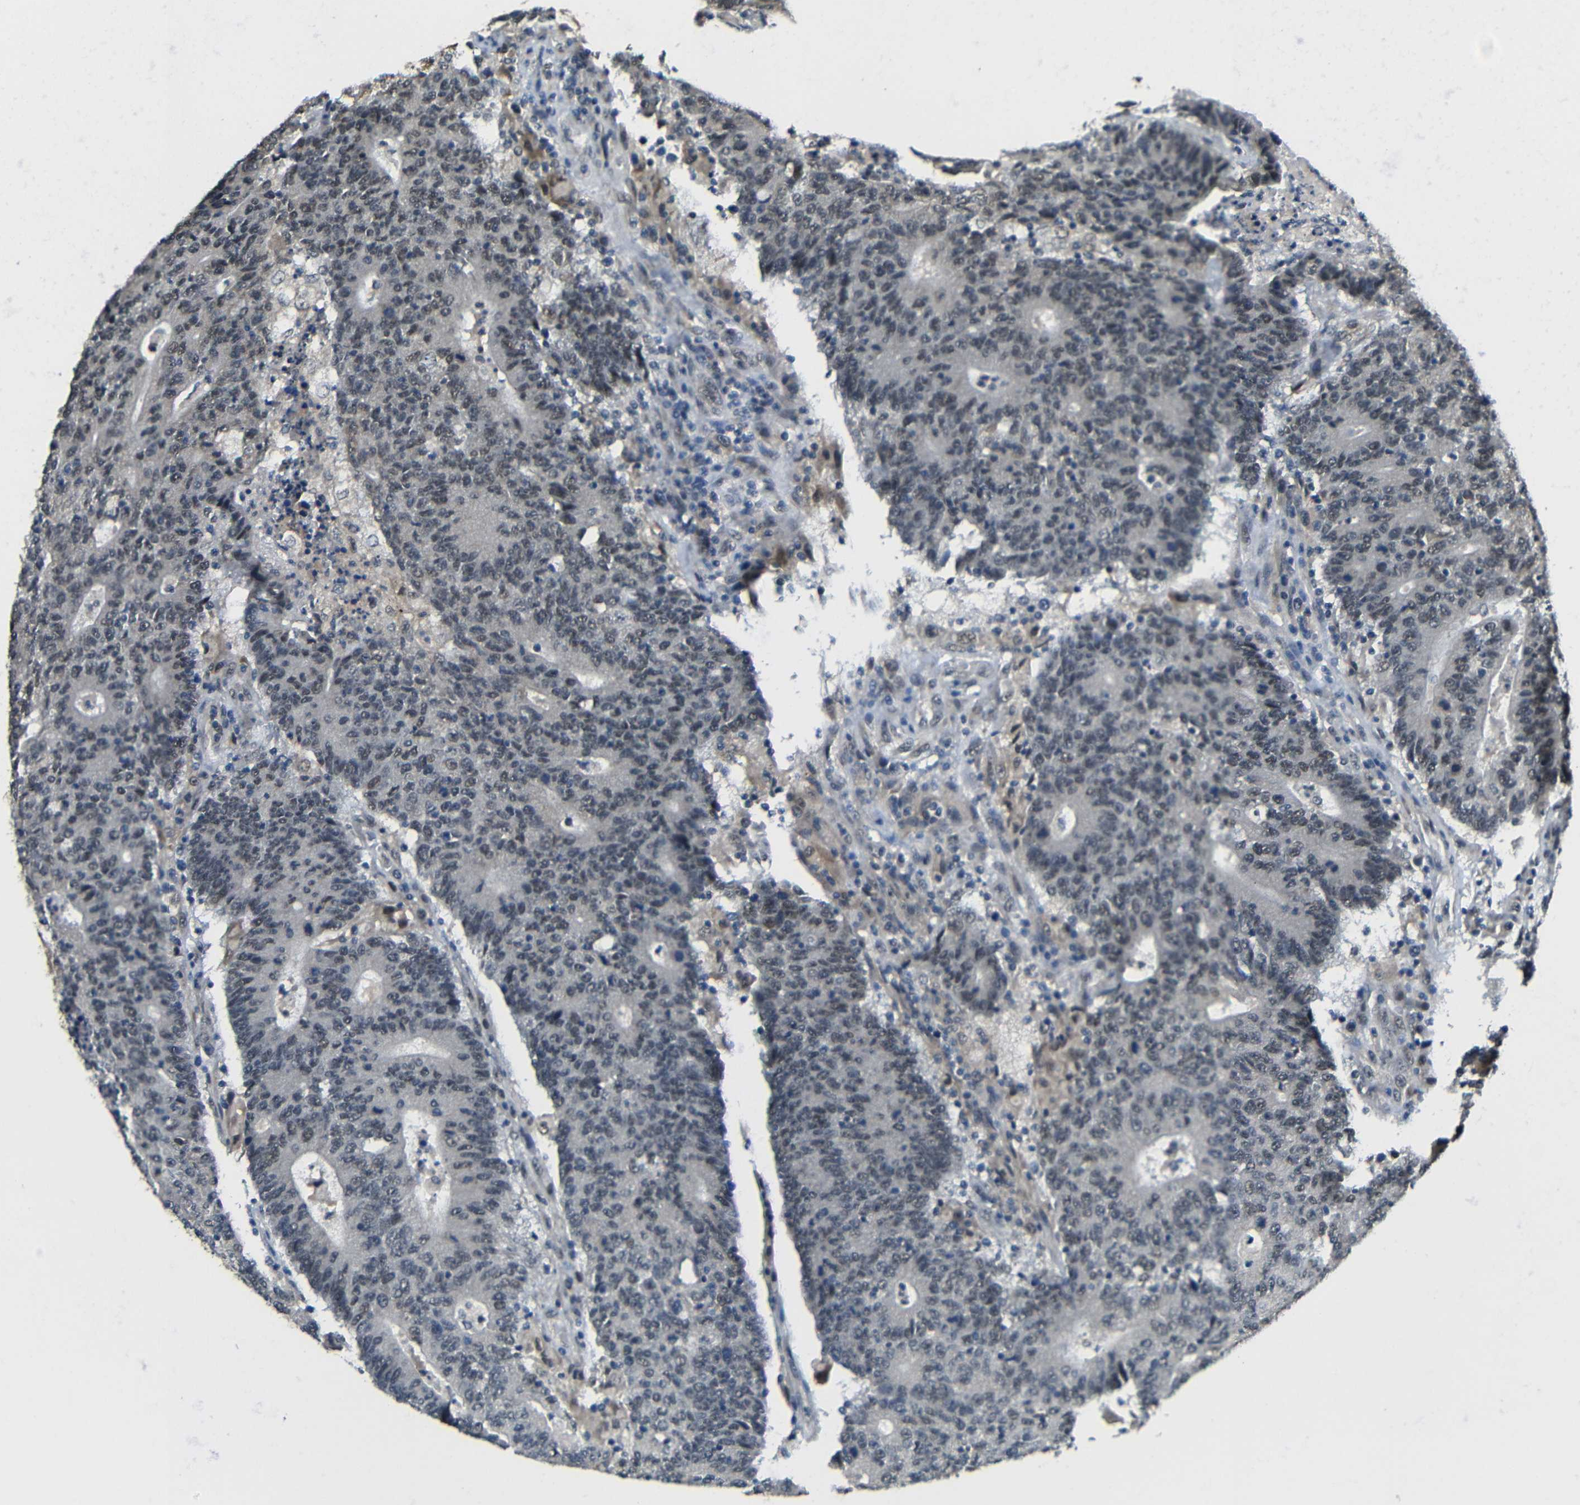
{"staining": {"intensity": "negative", "quantity": "none", "location": "none"}, "tissue": "colorectal cancer", "cell_type": "Tumor cells", "image_type": "cancer", "snomed": [{"axis": "morphology", "description": "Normal tissue, NOS"}, {"axis": "morphology", "description": "Adenocarcinoma, NOS"}, {"axis": "topography", "description": "Colon"}], "caption": "This is an immunohistochemistry histopathology image of colorectal adenocarcinoma. There is no staining in tumor cells.", "gene": "FAM172A", "patient": {"sex": "female", "age": 75}}